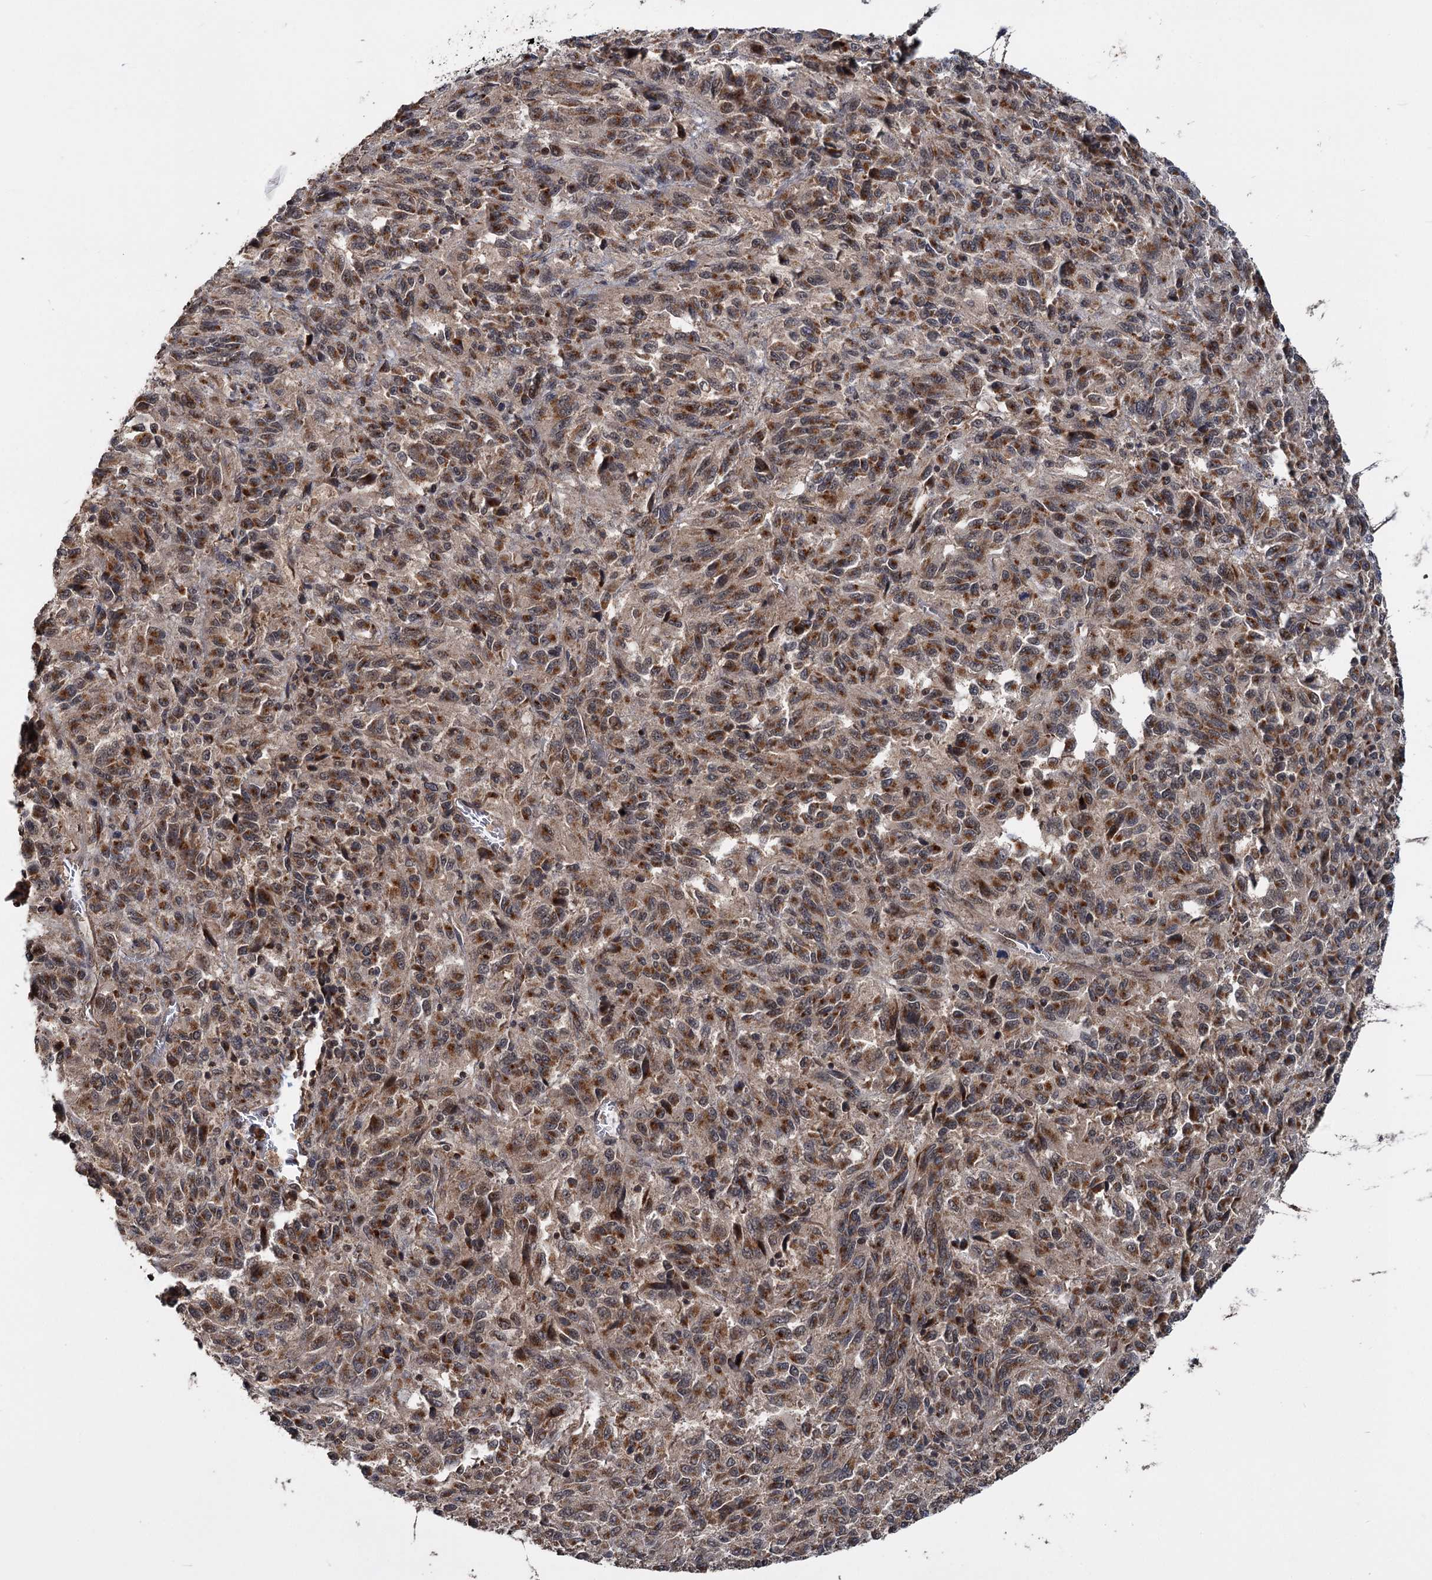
{"staining": {"intensity": "moderate", "quantity": ">75%", "location": "cytoplasmic/membranous,nuclear"}, "tissue": "melanoma", "cell_type": "Tumor cells", "image_type": "cancer", "snomed": [{"axis": "morphology", "description": "Malignant melanoma, Metastatic site"}, {"axis": "topography", "description": "Lung"}], "caption": "Protein staining of malignant melanoma (metastatic site) tissue shows moderate cytoplasmic/membranous and nuclear expression in about >75% of tumor cells.", "gene": "KANSL2", "patient": {"sex": "male", "age": 64}}